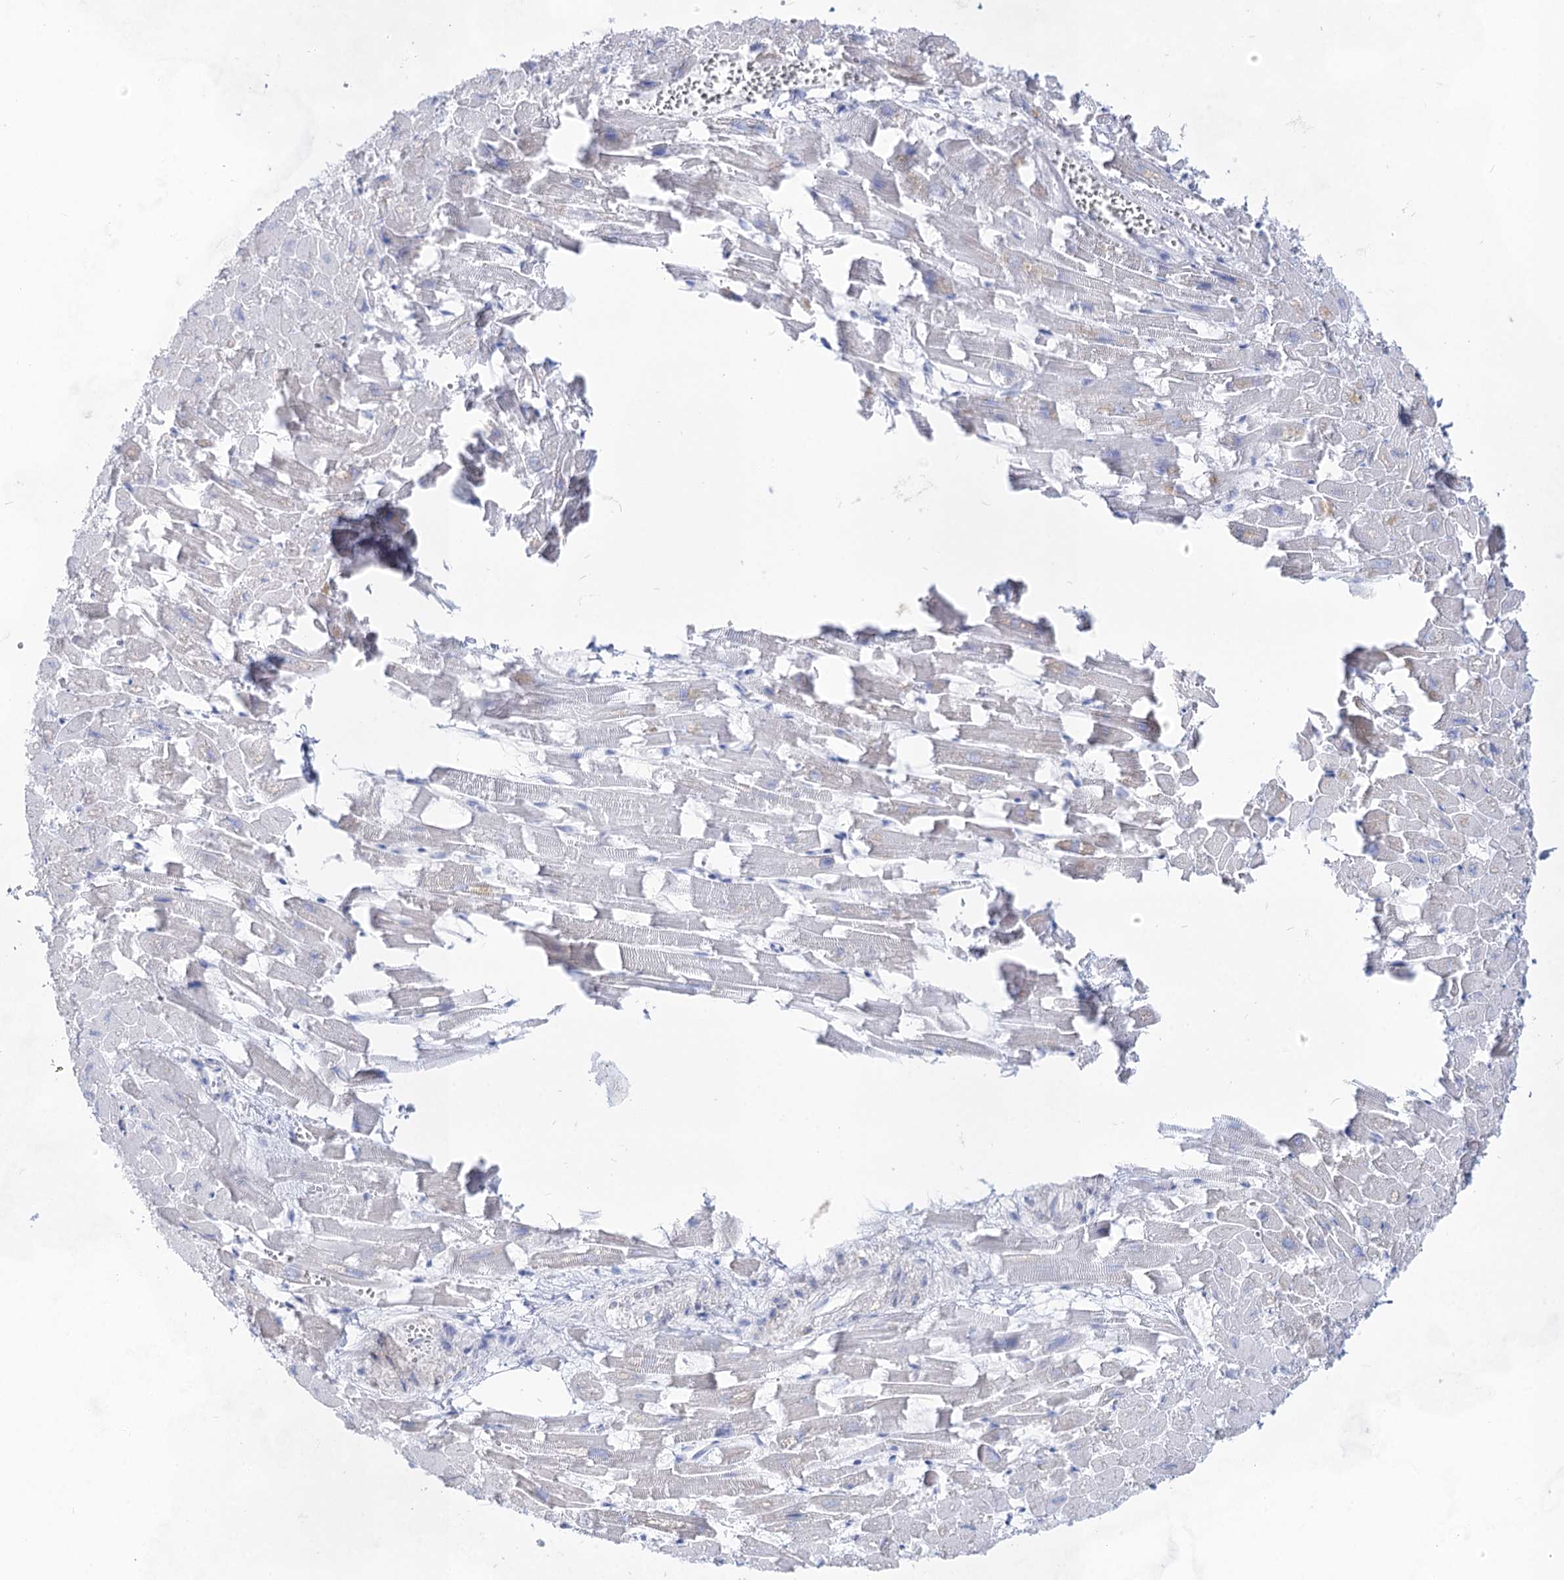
{"staining": {"intensity": "negative", "quantity": "none", "location": "none"}, "tissue": "heart muscle", "cell_type": "Cardiomyocytes", "image_type": "normal", "snomed": [{"axis": "morphology", "description": "Normal tissue, NOS"}, {"axis": "topography", "description": "Heart"}], "caption": "This is a image of IHC staining of benign heart muscle, which shows no positivity in cardiomyocytes.", "gene": "ACRV1", "patient": {"sex": "female", "age": 64}}